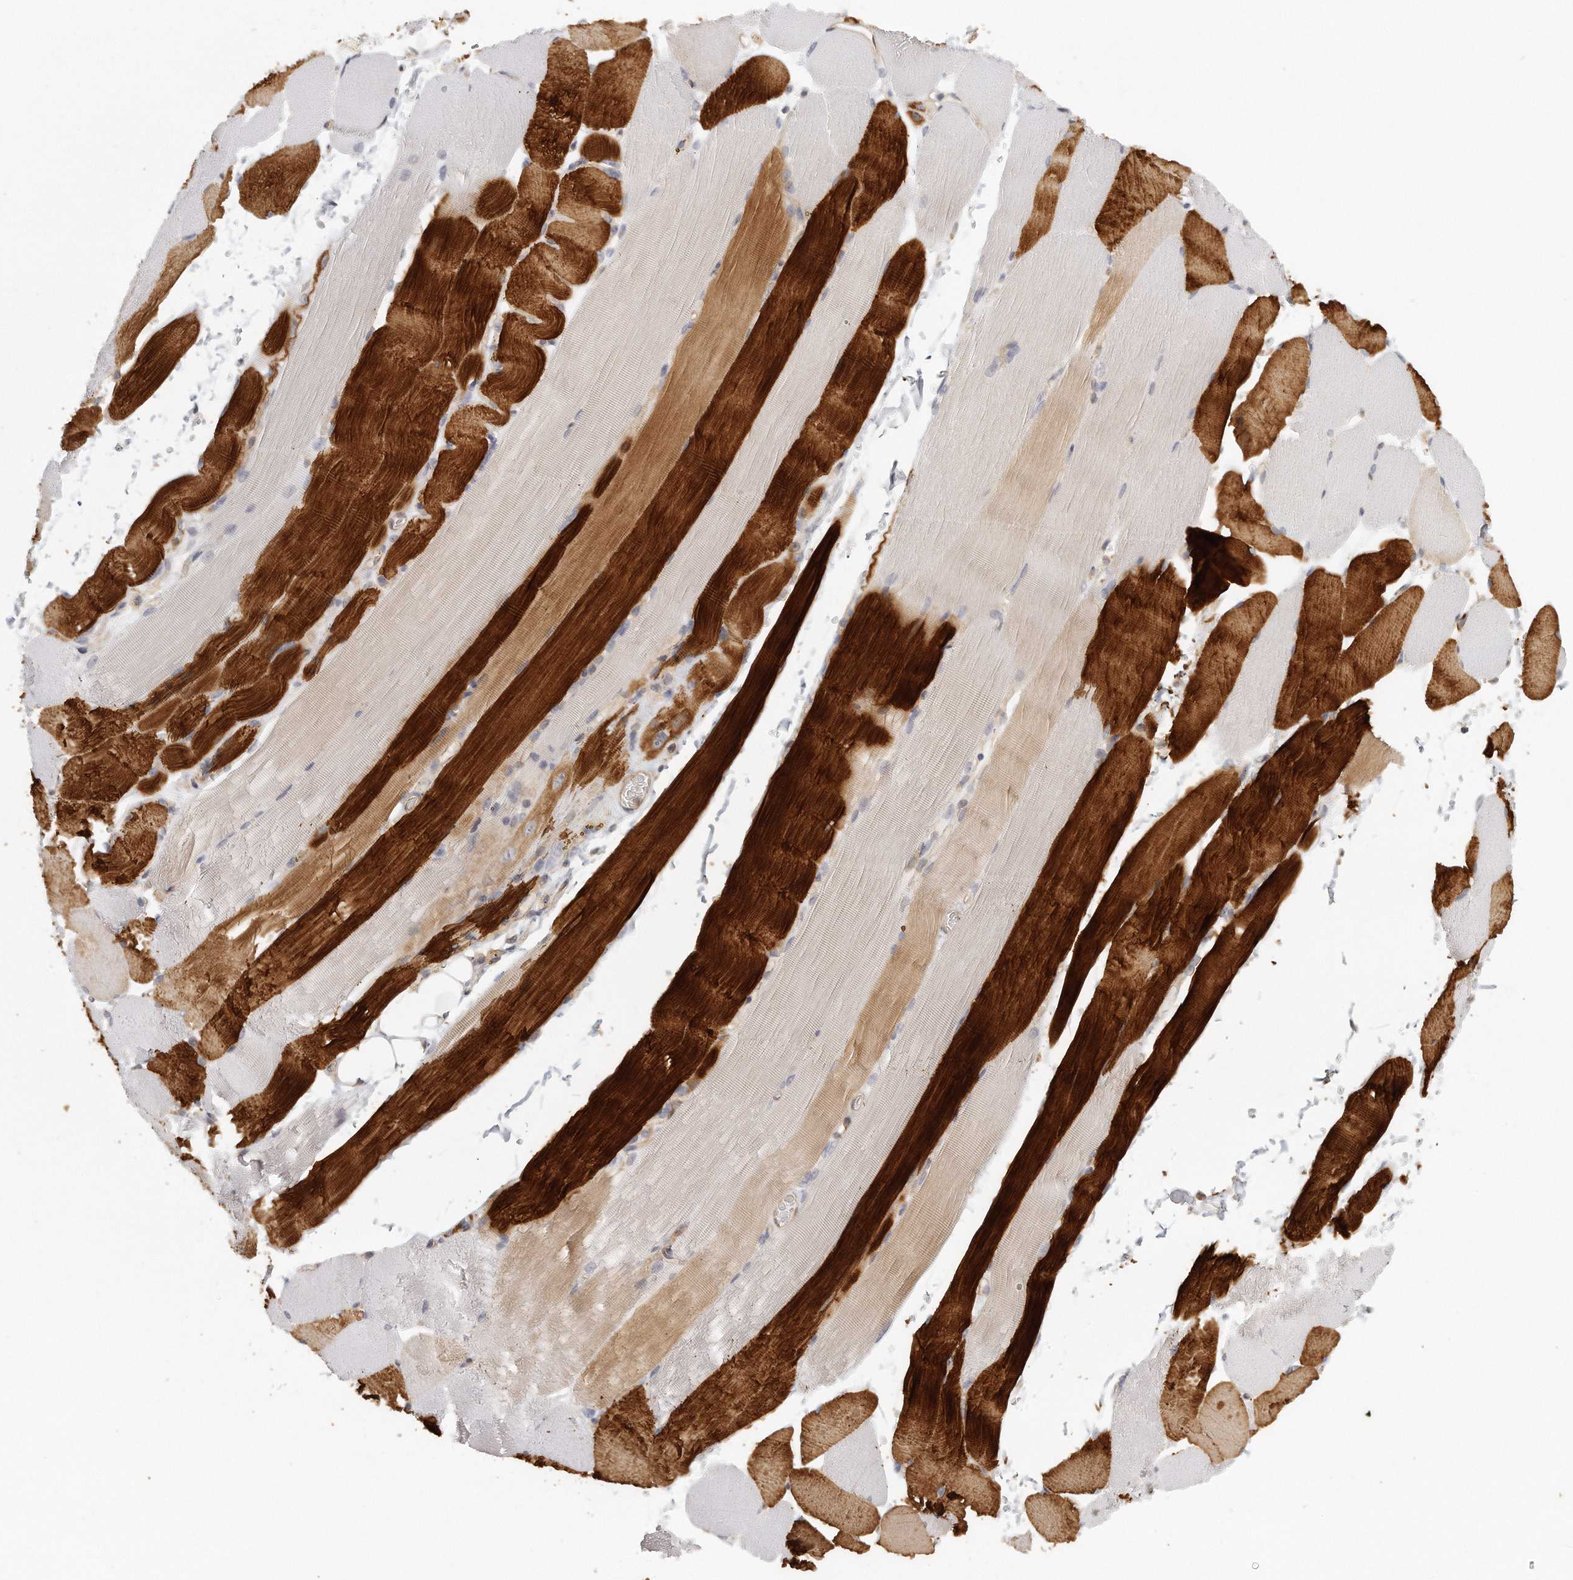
{"staining": {"intensity": "strong", "quantity": "25%-75%", "location": "cytoplasmic/membranous"}, "tissue": "skeletal muscle", "cell_type": "Myocytes", "image_type": "normal", "snomed": [{"axis": "morphology", "description": "Normal tissue, NOS"}, {"axis": "topography", "description": "Skeletal muscle"}, {"axis": "topography", "description": "Parathyroid gland"}], "caption": "High-power microscopy captured an immunohistochemistry photomicrograph of benign skeletal muscle, revealing strong cytoplasmic/membranous positivity in about 25%-75% of myocytes.", "gene": "MTERF4", "patient": {"sex": "female", "age": 37}}